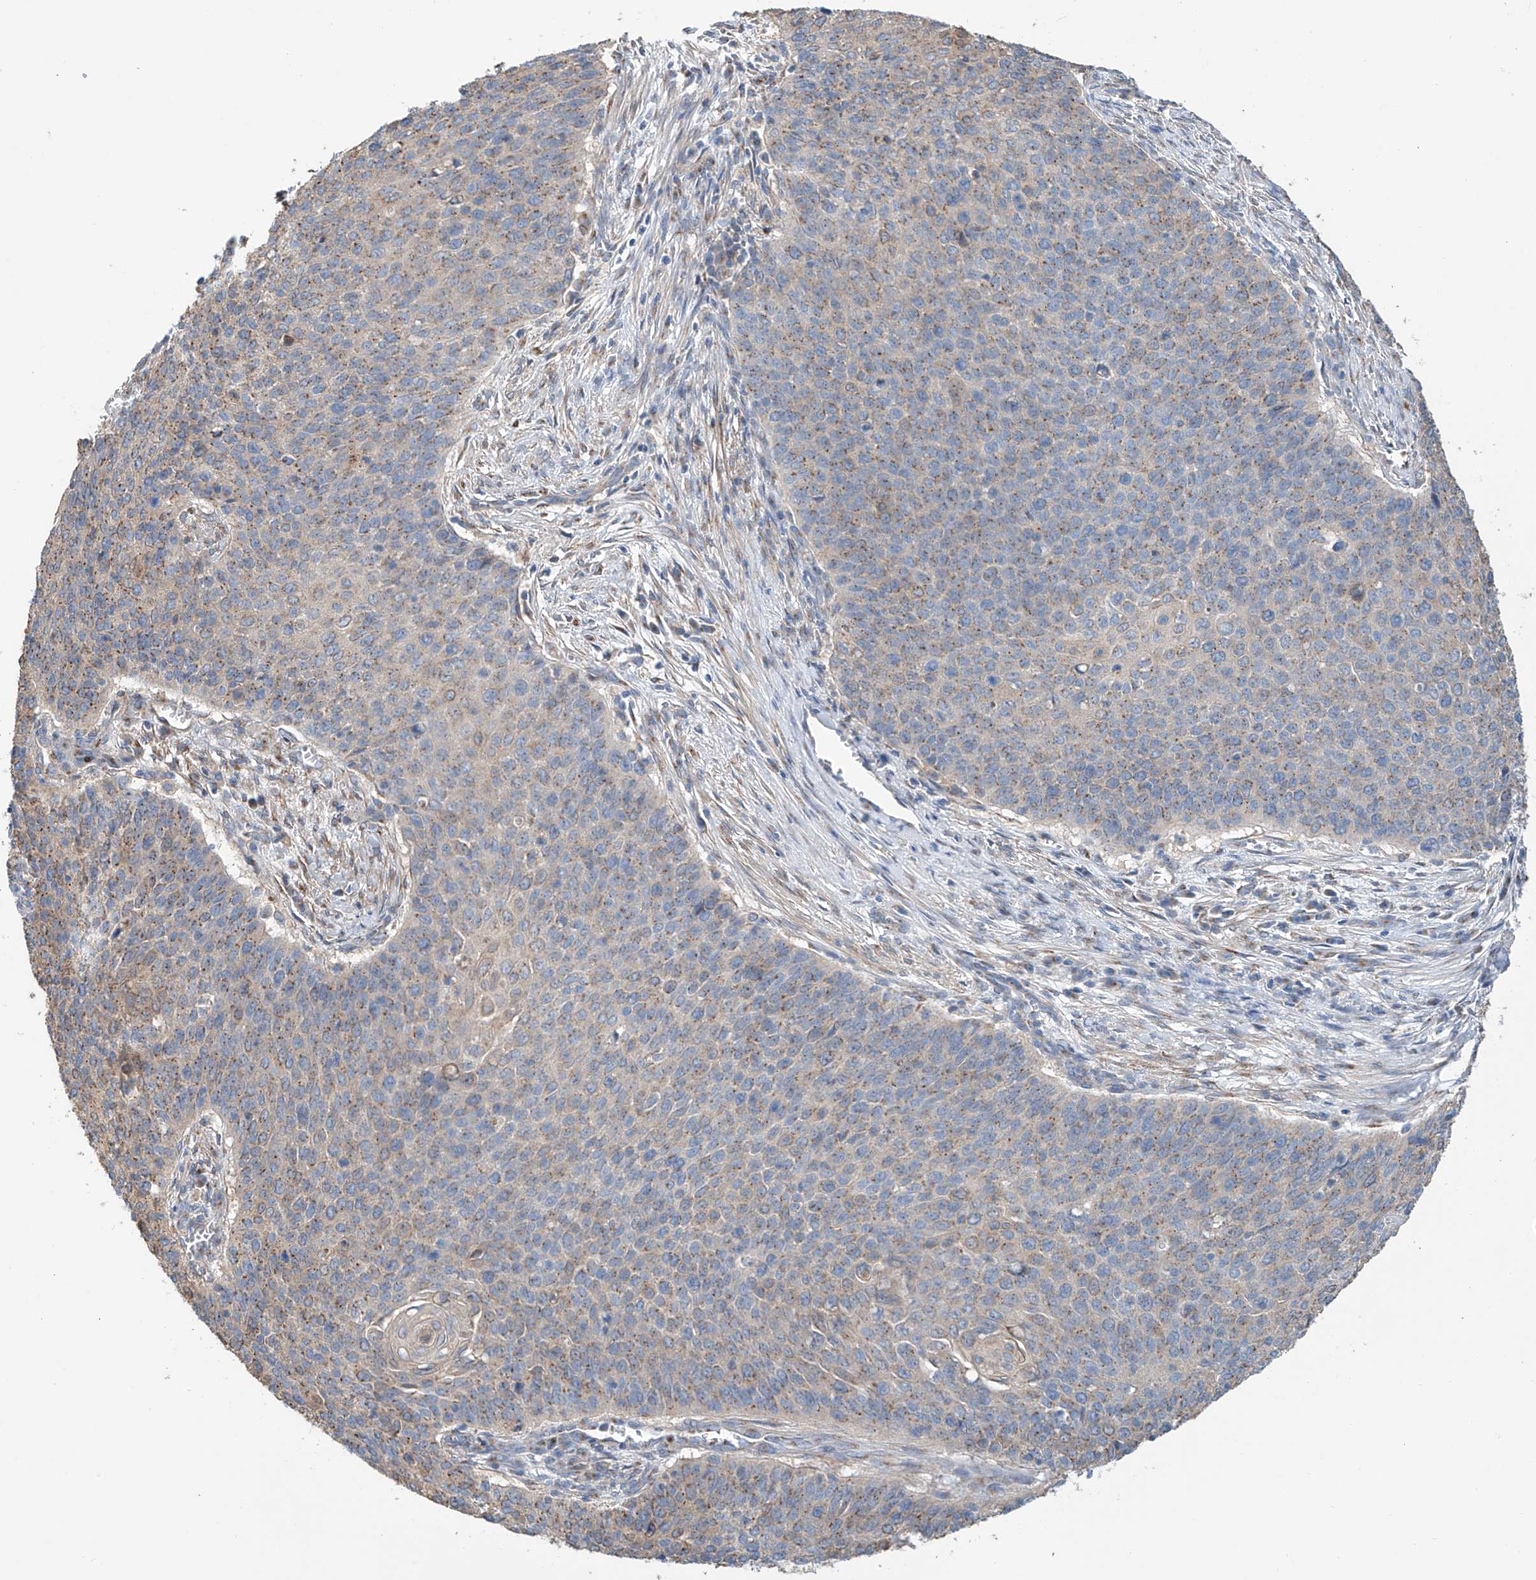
{"staining": {"intensity": "weak", "quantity": "<25%", "location": "cytoplasmic/membranous"}, "tissue": "cervical cancer", "cell_type": "Tumor cells", "image_type": "cancer", "snomed": [{"axis": "morphology", "description": "Squamous cell carcinoma, NOS"}, {"axis": "topography", "description": "Cervix"}], "caption": "IHC image of neoplastic tissue: human cervical squamous cell carcinoma stained with DAB (3,3'-diaminobenzidine) displays no significant protein staining in tumor cells.", "gene": "SLC22A7", "patient": {"sex": "female", "age": 39}}